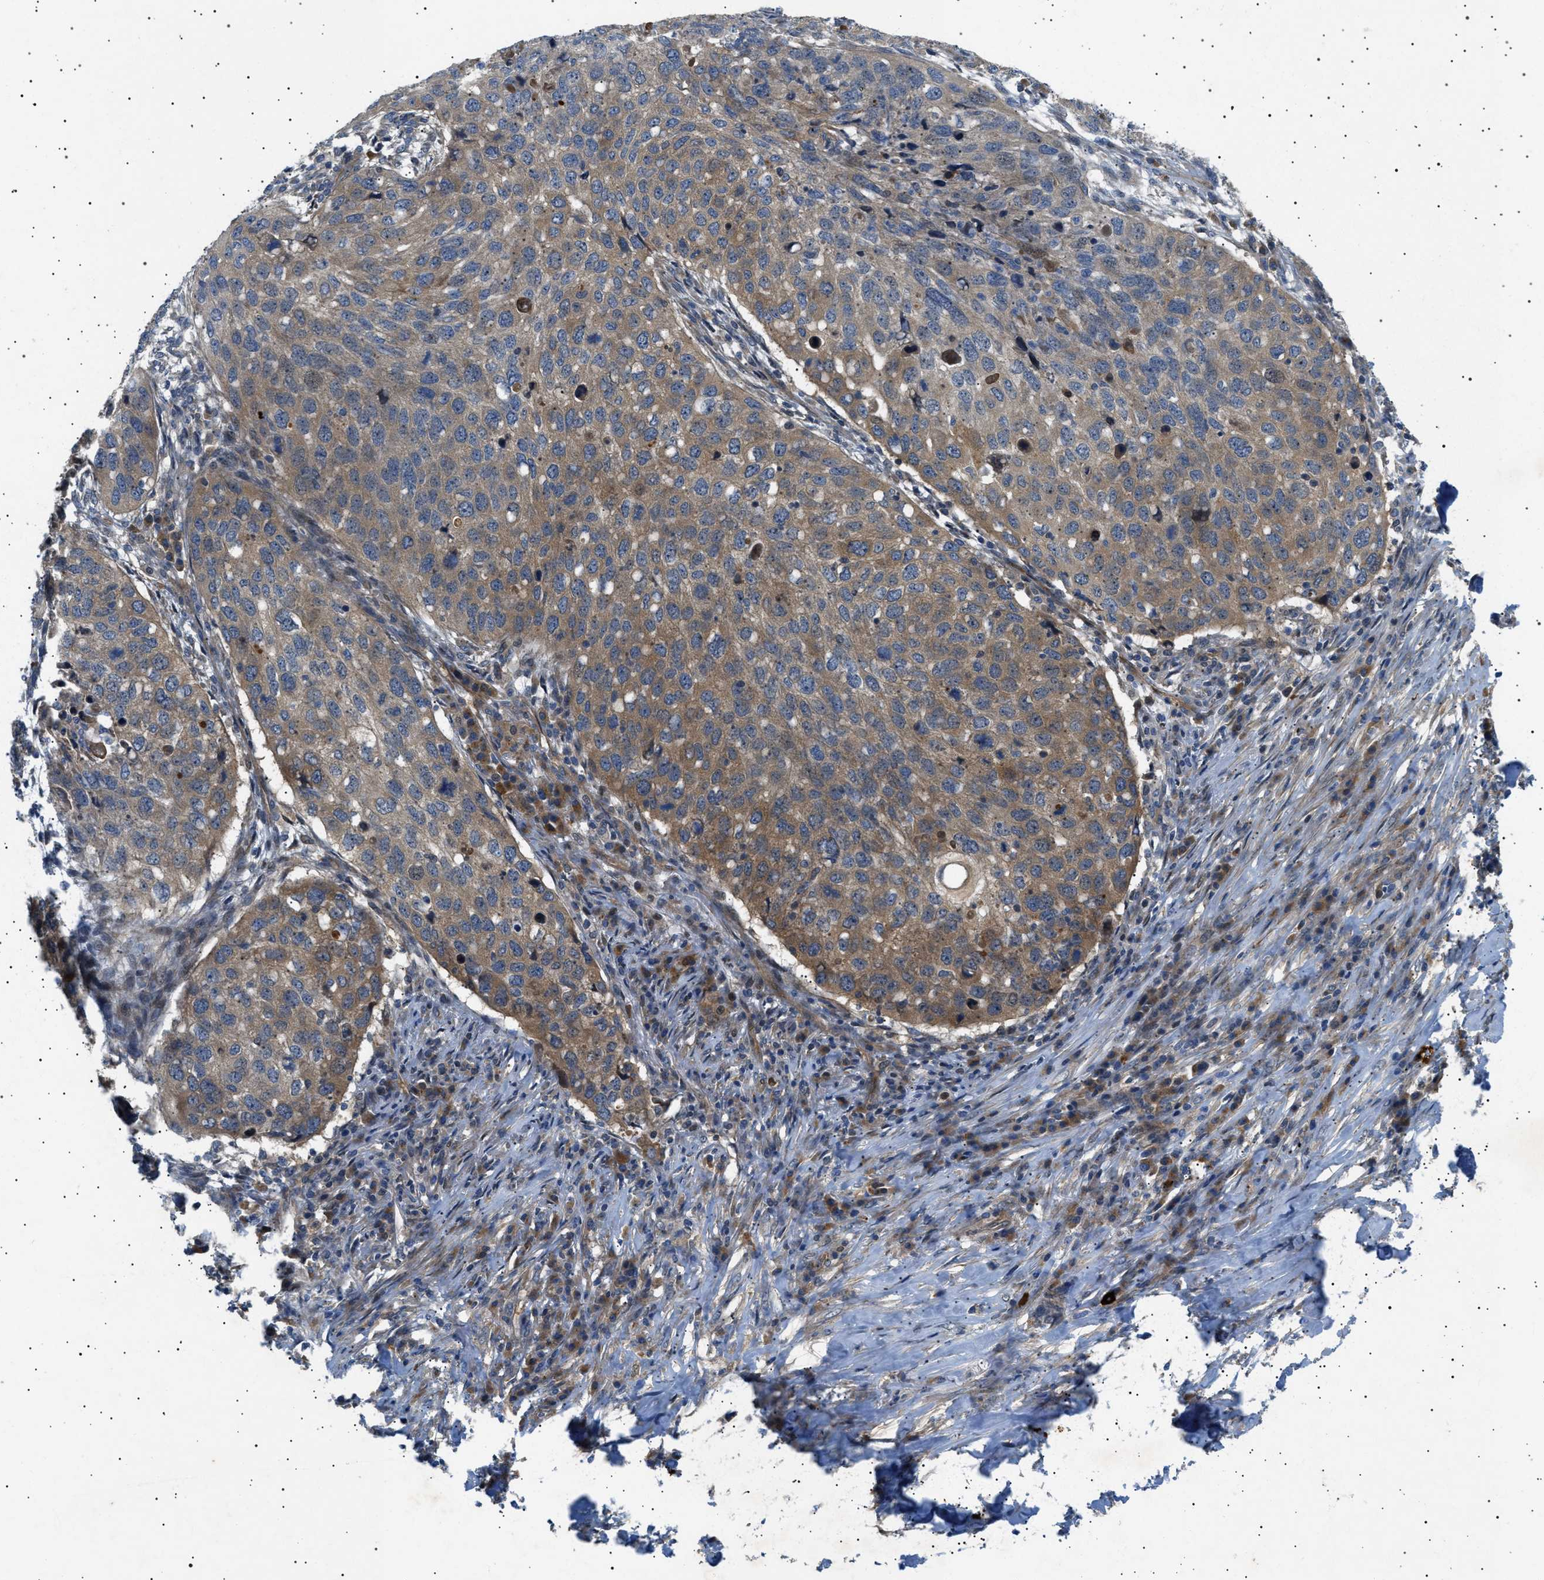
{"staining": {"intensity": "moderate", "quantity": ">75%", "location": "cytoplasmic/membranous"}, "tissue": "lung cancer", "cell_type": "Tumor cells", "image_type": "cancer", "snomed": [{"axis": "morphology", "description": "Squamous cell carcinoma, NOS"}, {"axis": "topography", "description": "Lung"}], "caption": "A photomicrograph of lung squamous cell carcinoma stained for a protein demonstrates moderate cytoplasmic/membranous brown staining in tumor cells.", "gene": "CCDC186", "patient": {"sex": "female", "age": 63}}